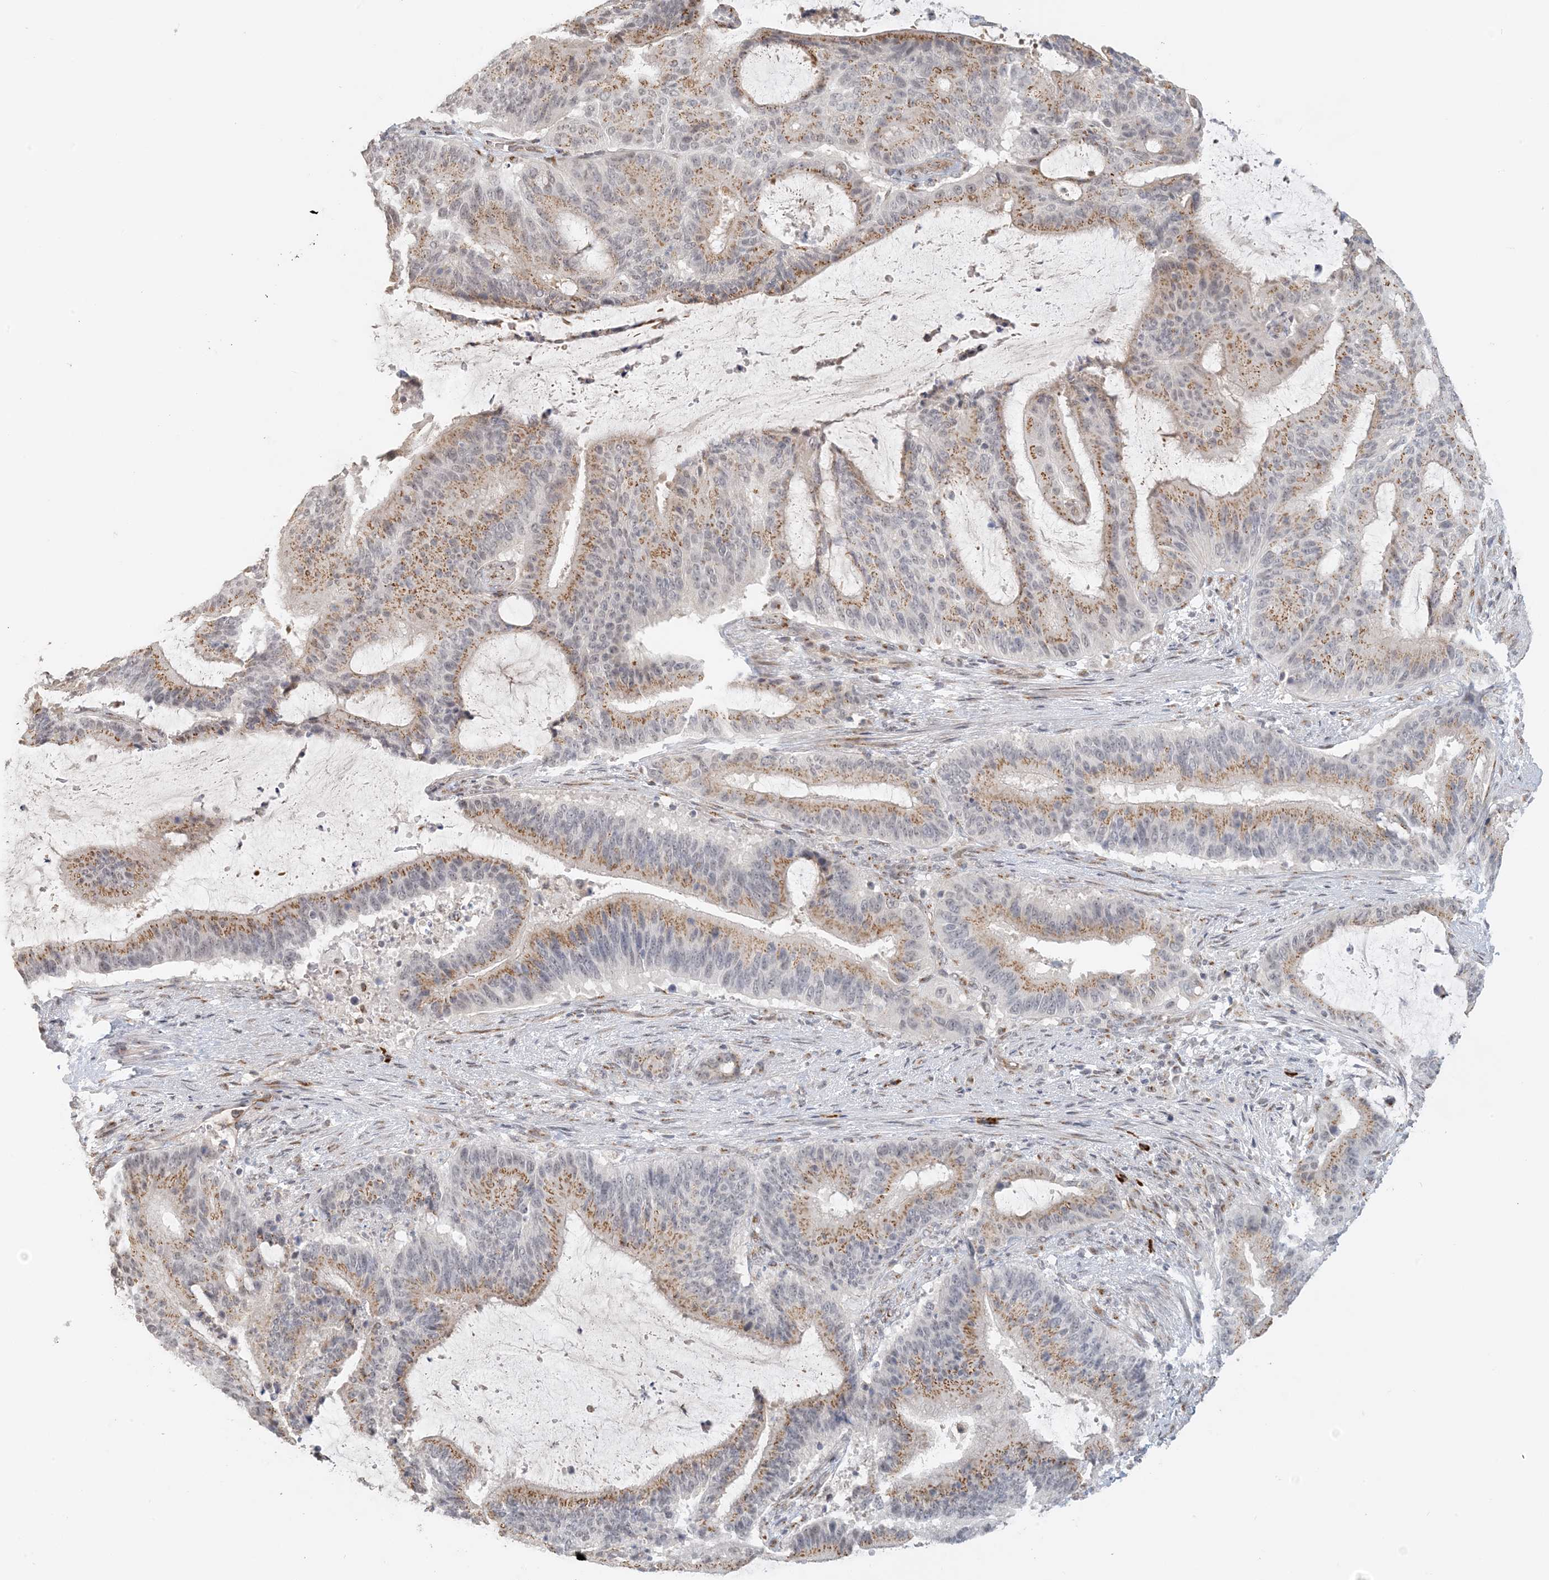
{"staining": {"intensity": "moderate", "quantity": ">75%", "location": "cytoplasmic/membranous"}, "tissue": "liver cancer", "cell_type": "Tumor cells", "image_type": "cancer", "snomed": [{"axis": "morphology", "description": "Normal tissue, NOS"}, {"axis": "morphology", "description": "Cholangiocarcinoma"}, {"axis": "topography", "description": "Liver"}, {"axis": "topography", "description": "Peripheral nerve tissue"}], "caption": "Liver cholangiocarcinoma stained for a protein reveals moderate cytoplasmic/membranous positivity in tumor cells.", "gene": "ZCCHC4", "patient": {"sex": "female", "age": 73}}